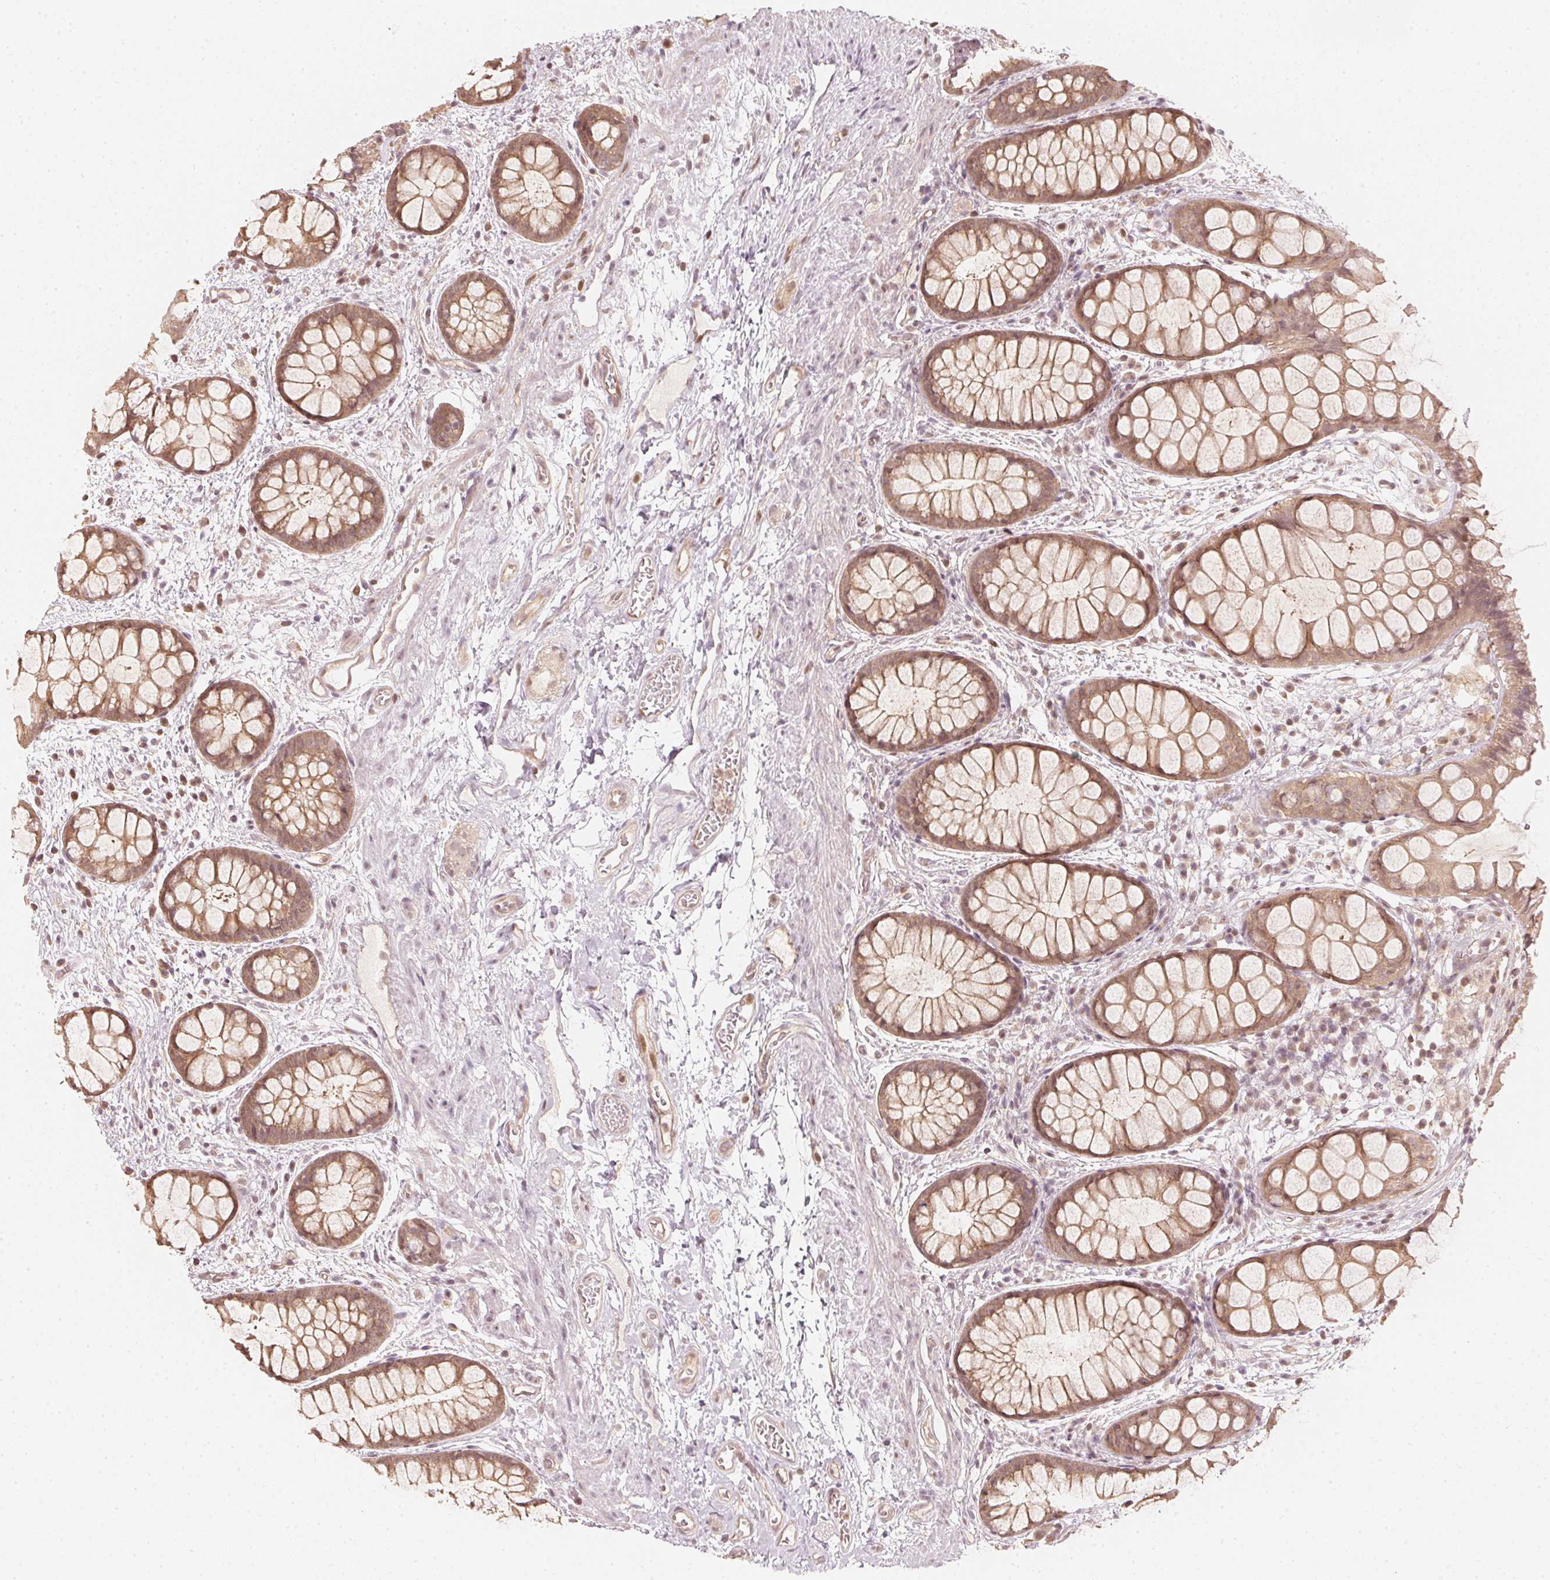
{"staining": {"intensity": "moderate", "quantity": ">75%", "location": "cytoplasmic/membranous,nuclear"}, "tissue": "rectum", "cell_type": "Glandular cells", "image_type": "normal", "snomed": [{"axis": "morphology", "description": "Normal tissue, NOS"}, {"axis": "topography", "description": "Rectum"}], "caption": "A histopathology image of human rectum stained for a protein exhibits moderate cytoplasmic/membranous,nuclear brown staining in glandular cells. The staining was performed using DAB (3,3'-diaminobenzidine) to visualize the protein expression in brown, while the nuclei were stained in blue with hematoxylin (Magnification: 20x).", "gene": "UBE2L3", "patient": {"sex": "female", "age": 62}}